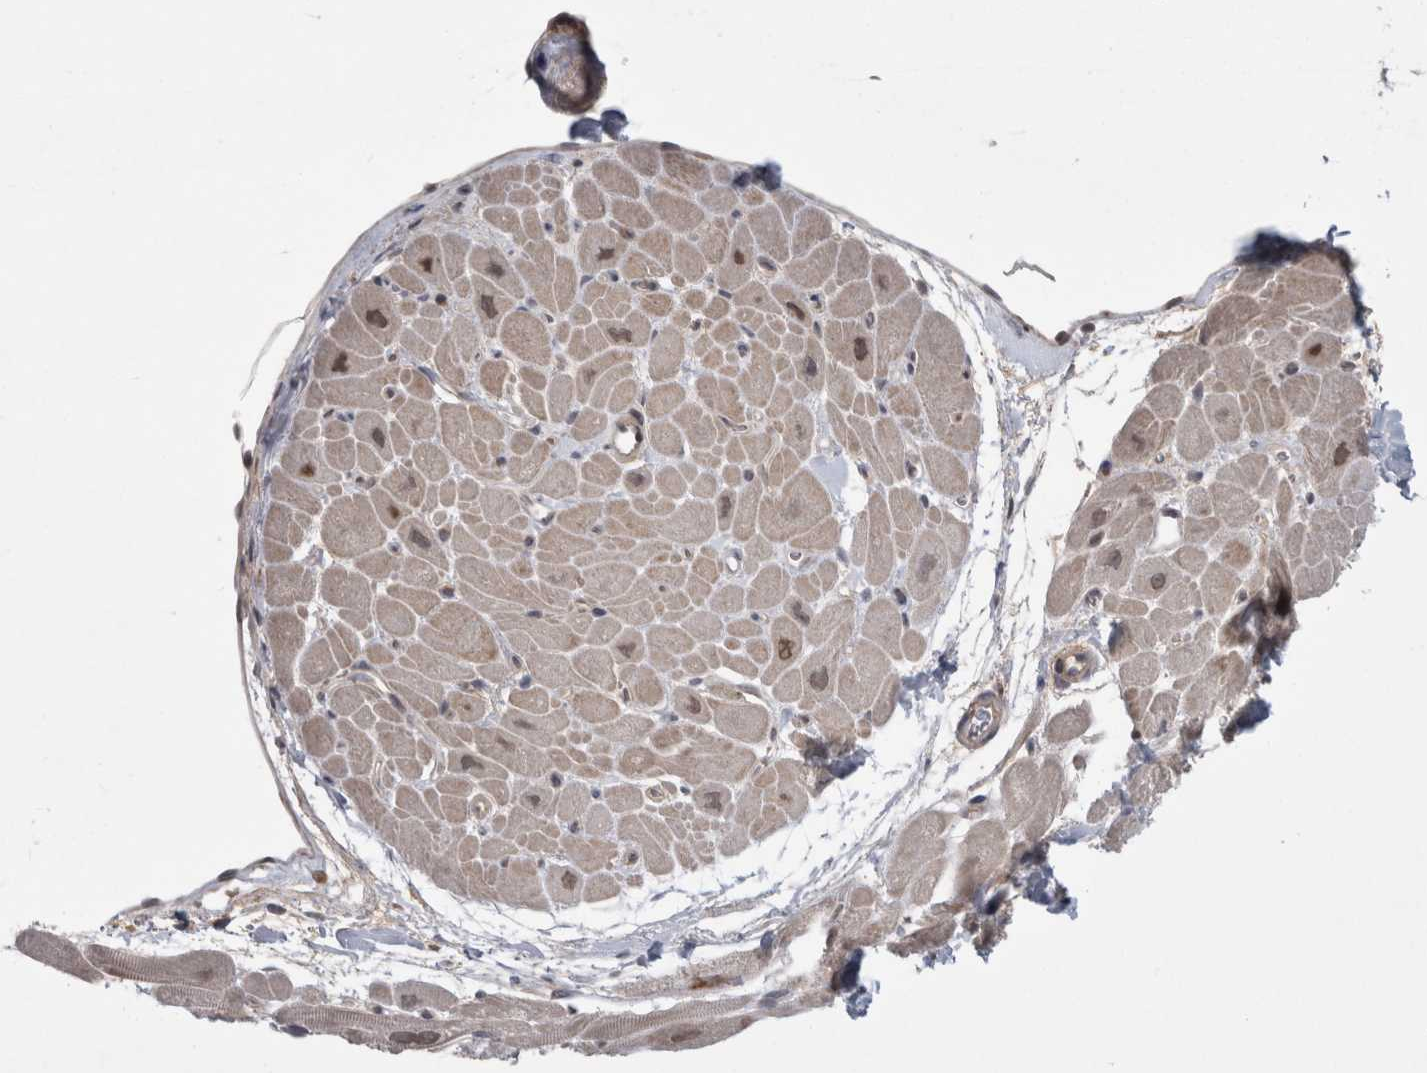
{"staining": {"intensity": "weak", "quantity": "<25%", "location": "nuclear"}, "tissue": "heart muscle", "cell_type": "Cardiomyocytes", "image_type": "normal", "snomed": [{"axis": "morphology", "description": "Normal tissue, NOS"}, {"axis": "topography", "description": "Heart"}], "caption": "Immunohistochemistry histopathology image of normal heart muscle: heart muscle stained with DAB exhibits no significant protein positivity in cardiomyocytes. (Immunohistochemistry (ihc), brightfield microscopy, high magnification).", "gene": "MTBP", "patient": {"sex": "male", "age": 49}}